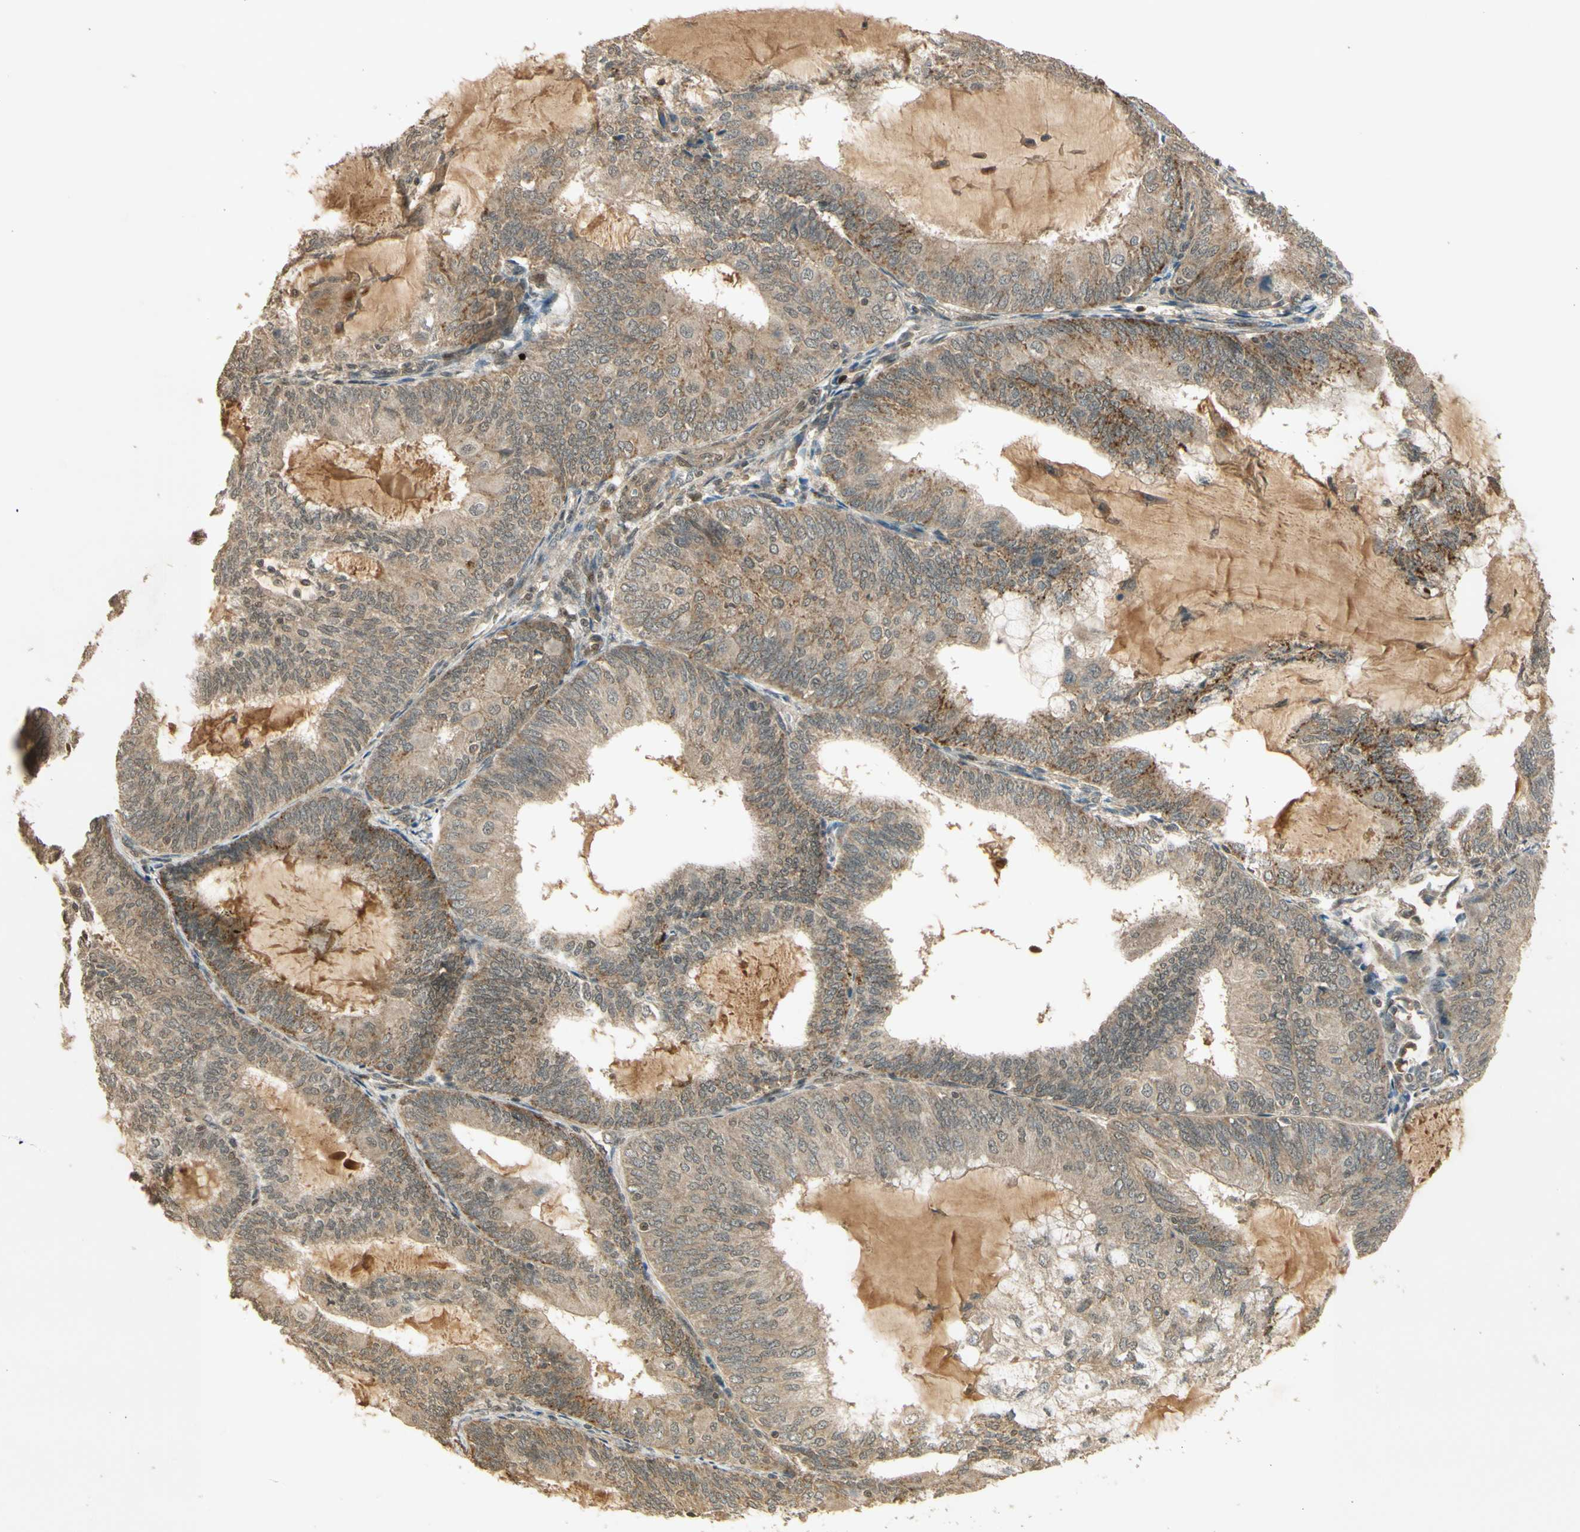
{"staining": {"intensity": "weak", "quantity": ">75%", "location": "cytoplasmic/membranous"}, "tissue": "endometrial cancer", "cell_type": "Tumor cells", "image_type": "cancer", "snomed": [{"axis": "morphology", "description": "Adenocarcinoma, NOS"}, {"axis": "topography", "description": "Endometrium"}], "caption": "Immunohistochemistry (IHC) photomicrograph of neoplastic tissue: human adenocarcinoma (endometrial) stained using immunohistochemistry displays low levels of weak protein expression localized specifically in the cytoplasmic/membranous of tumor cells, appearing as a cytoplasmic/membranous brown color.", "gene": "GMEB2", "patient": {"sex": "female", "age": 81}}